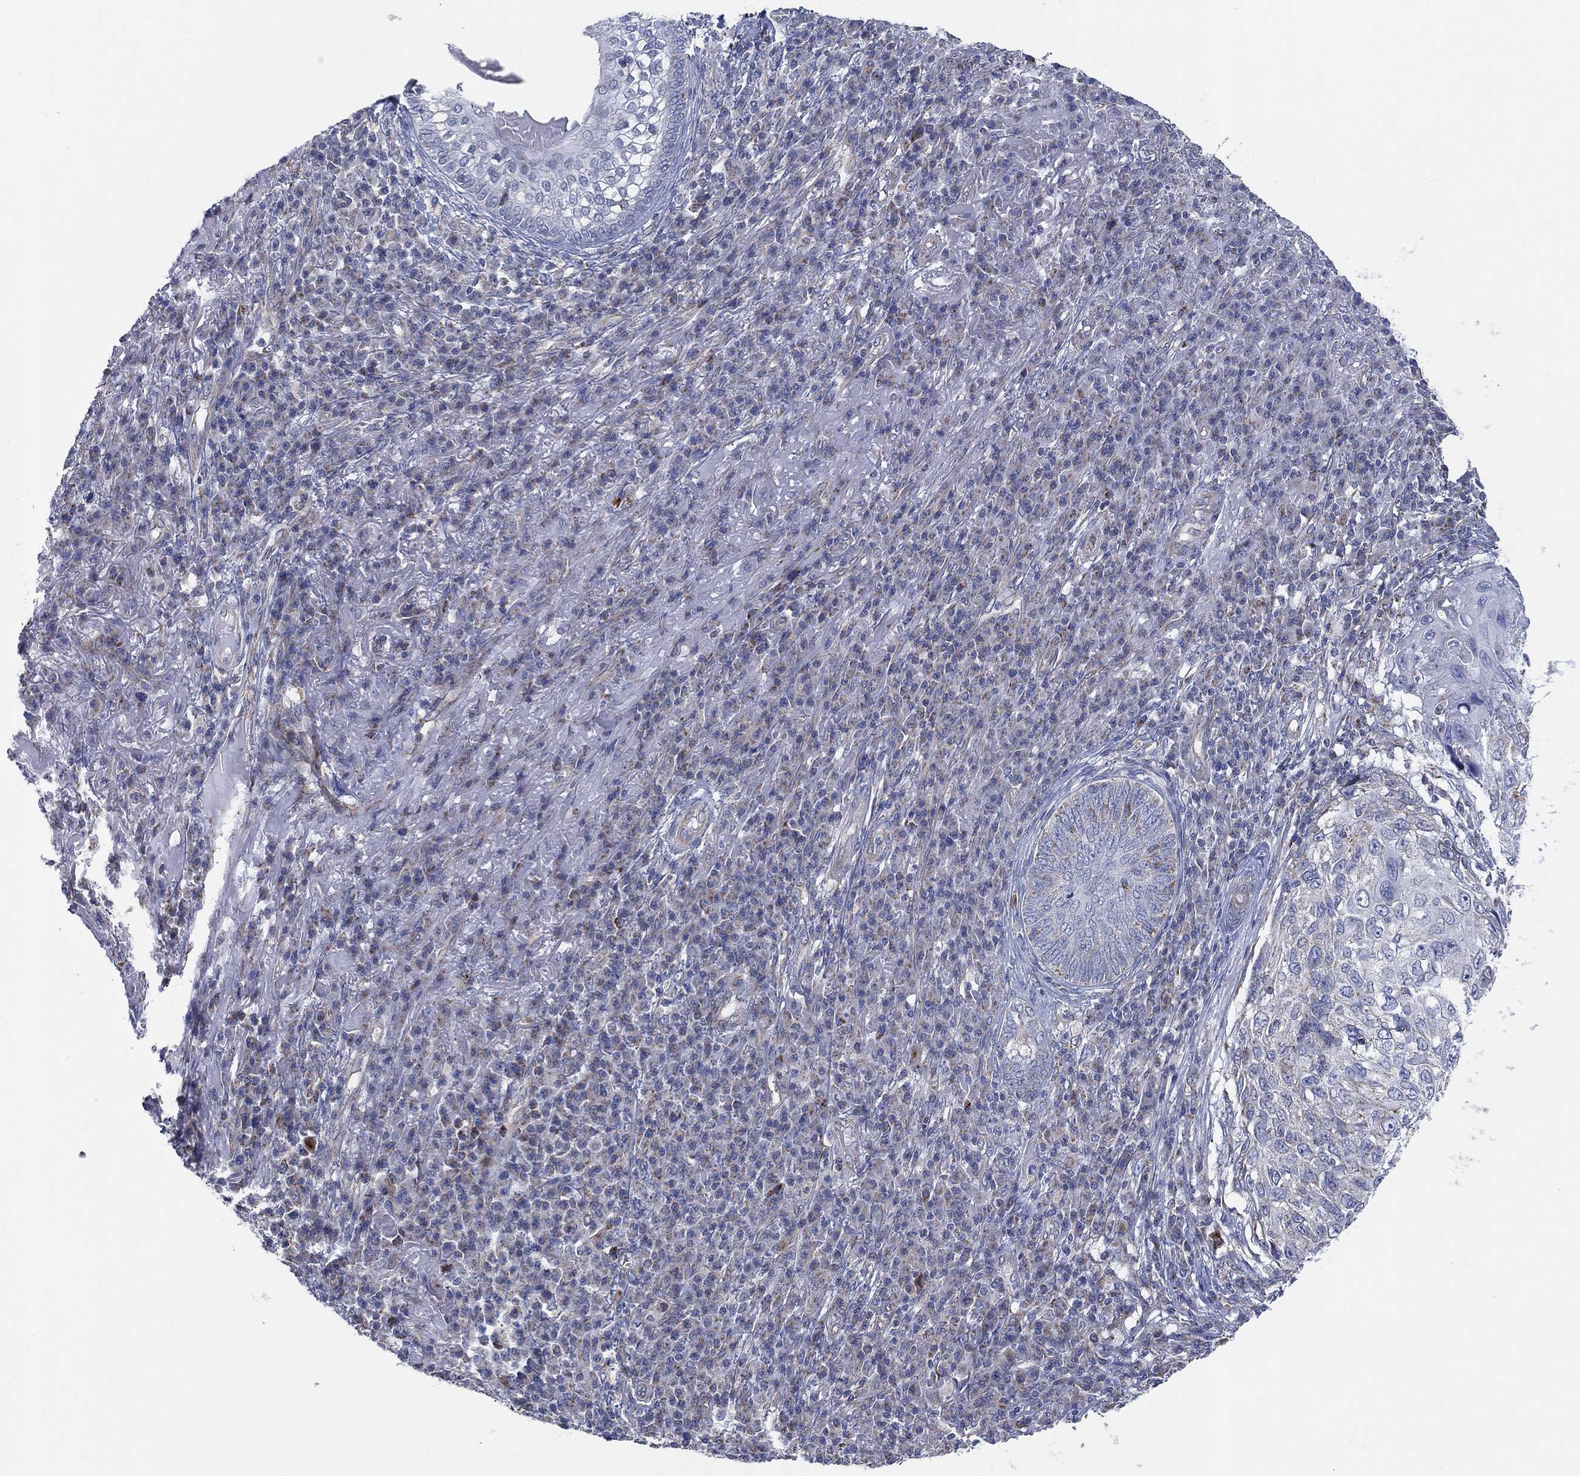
{"staining": {"intensity": "negative", "quantity": "none", "location": "none"}, "tissue": "skin cancer", "cell_type": "Tumor cells", "image_type": "cancer", "snomed": [{"axis": "morphology", "description": "Squamous cell carcinoma, NOS"}, {"axis": "topography", "description": "Skin"}], "caption": "DAB immunohistochemical staining of squamous cell carcinoma (skin) reveals no significant staining in tumor cells. (DAB IHC with hematoxylin counter stain).", "gene": "INA", "patient": {"sex": "male", "age": 92}}